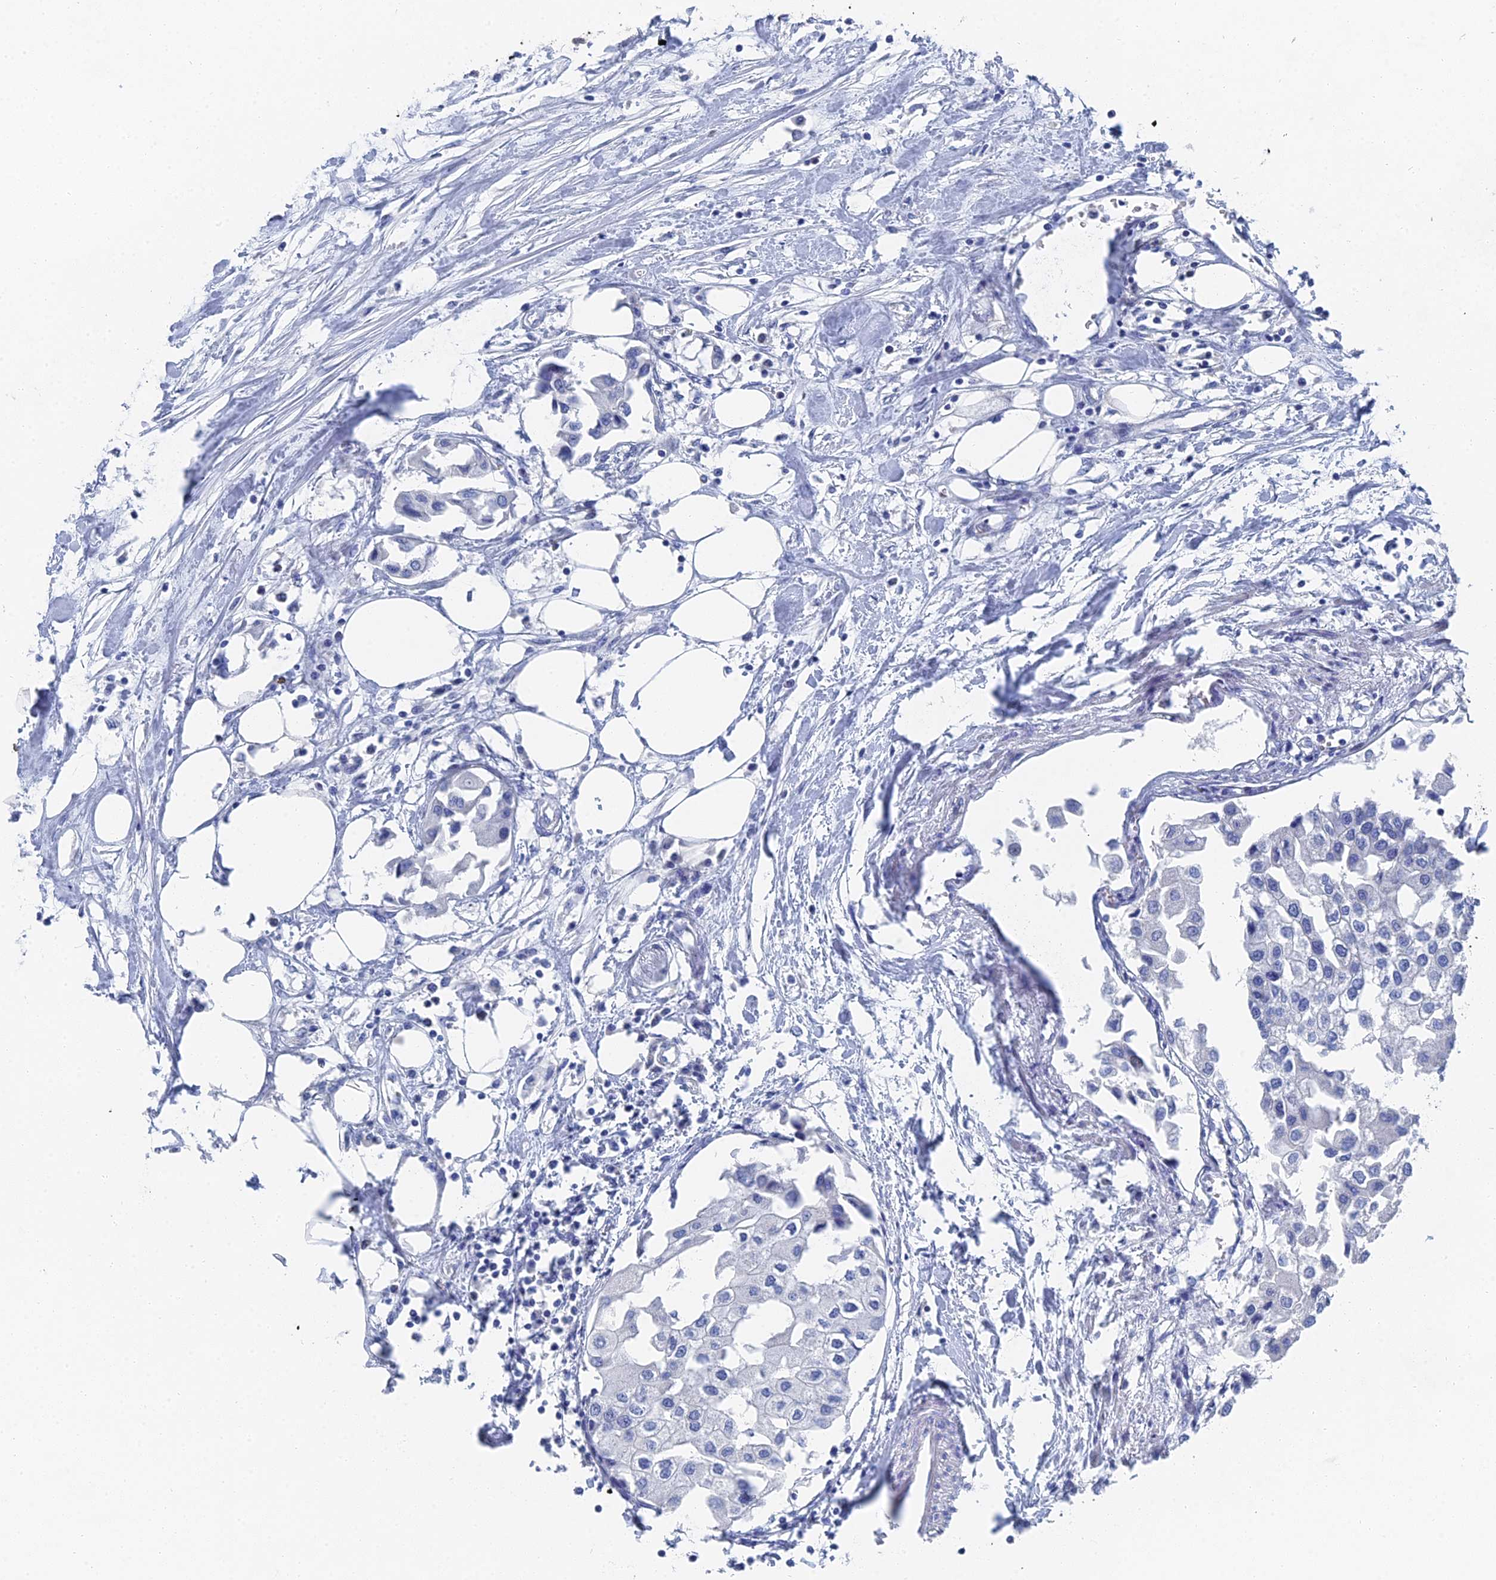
{"staining": {"intensity": "negative", "quantity": "none", "location": "none"}, "tissue": "urothelial cancer", "cell_type": "Tumor cells", "image_type": "cancer", "snomed": [{"axis": "morphology", "description": "Urothelial carcinoma, High grade"}, {"axis": "topography", "description": "Urinary bladder"}], "caption": "This is a photomicrograph of IHC staining of high-grade urothelial carcinoma, which shows no expression in tumor cells. (DAB immunohistochemistry, high magnification).", "gene": "GFAP", "patient": {"sex": "male", "age": 64}}